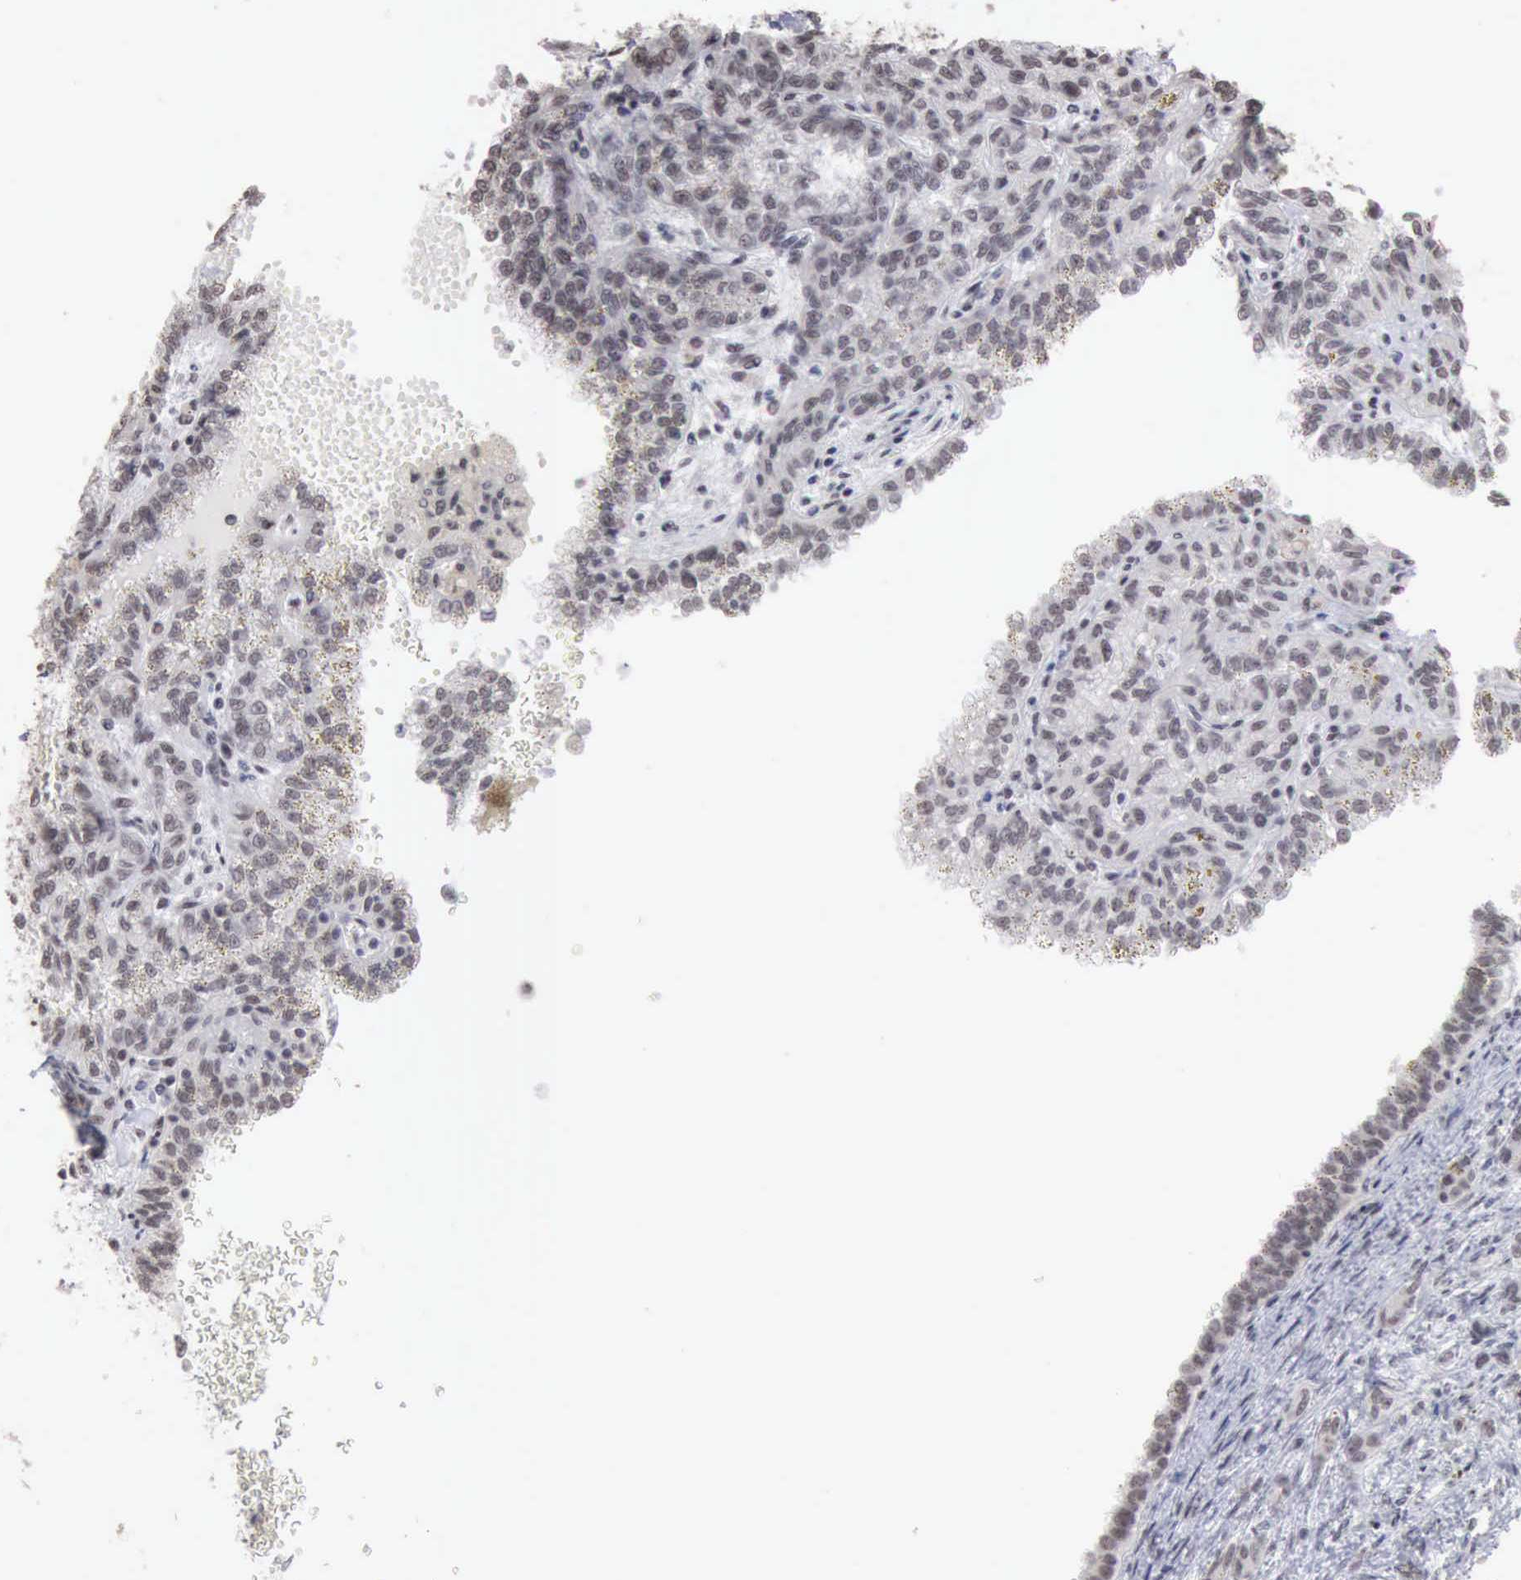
{"staining": {"intensity": "weak", "quantity": "25%-75%", "location": "nuclear"}, "tissue": "renal cancer", "cell_type": "Tumor cells", "image_type": "cancer", "snomed": [{"axis": "morphology", "description": "Inflammation, NOS"}, {"axis": "morphology", "description": "Adenocarcinoma, NOS"}, {"axis": "topography", "description": "Kidney"}], "caption": "A photomicrograph of human renal cancer stained for a protein exhibits weak nuclear brown staining in tumor cells.", "gene": "TAF1", "patient": {"sex": "male", "age": 68}}